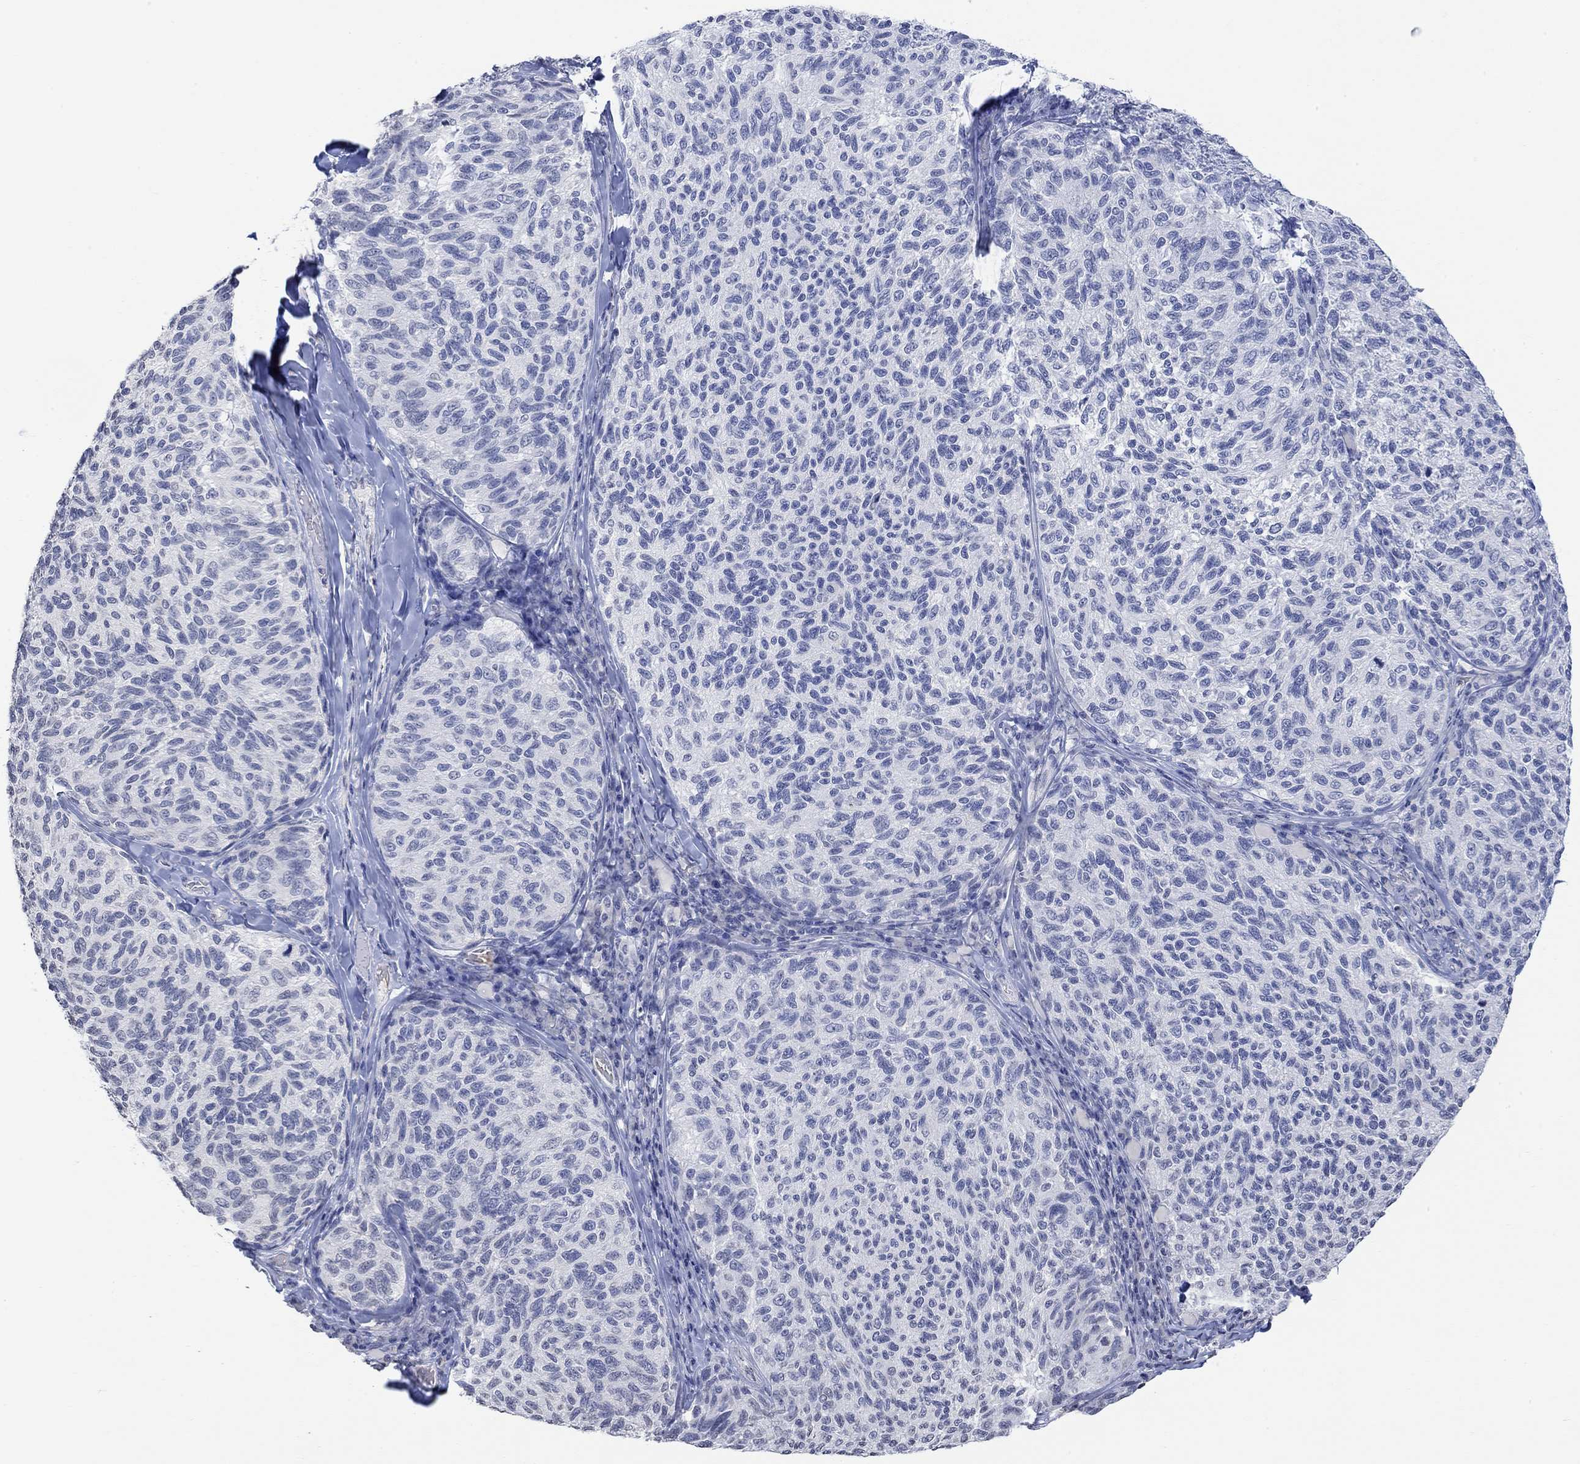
{"staining": {"intensity": "negative", "quantity": "none", "location": "none"}, "tissue": "melanoma", "cell_type": "Tumor cells", "image_type": "cancer", "snomed": [{"axis": "morphology", "description": "Malignant melanoma, NOS"}, {"axis": "topography", "description": "Skin"}], "caption": "This is a photomicrograph of immunohistochemistry staining of melanoma, which shows no positivity in tumor cells.", "gene": "TMEM255A", "patient": {"sex": "female", "age": 73}}